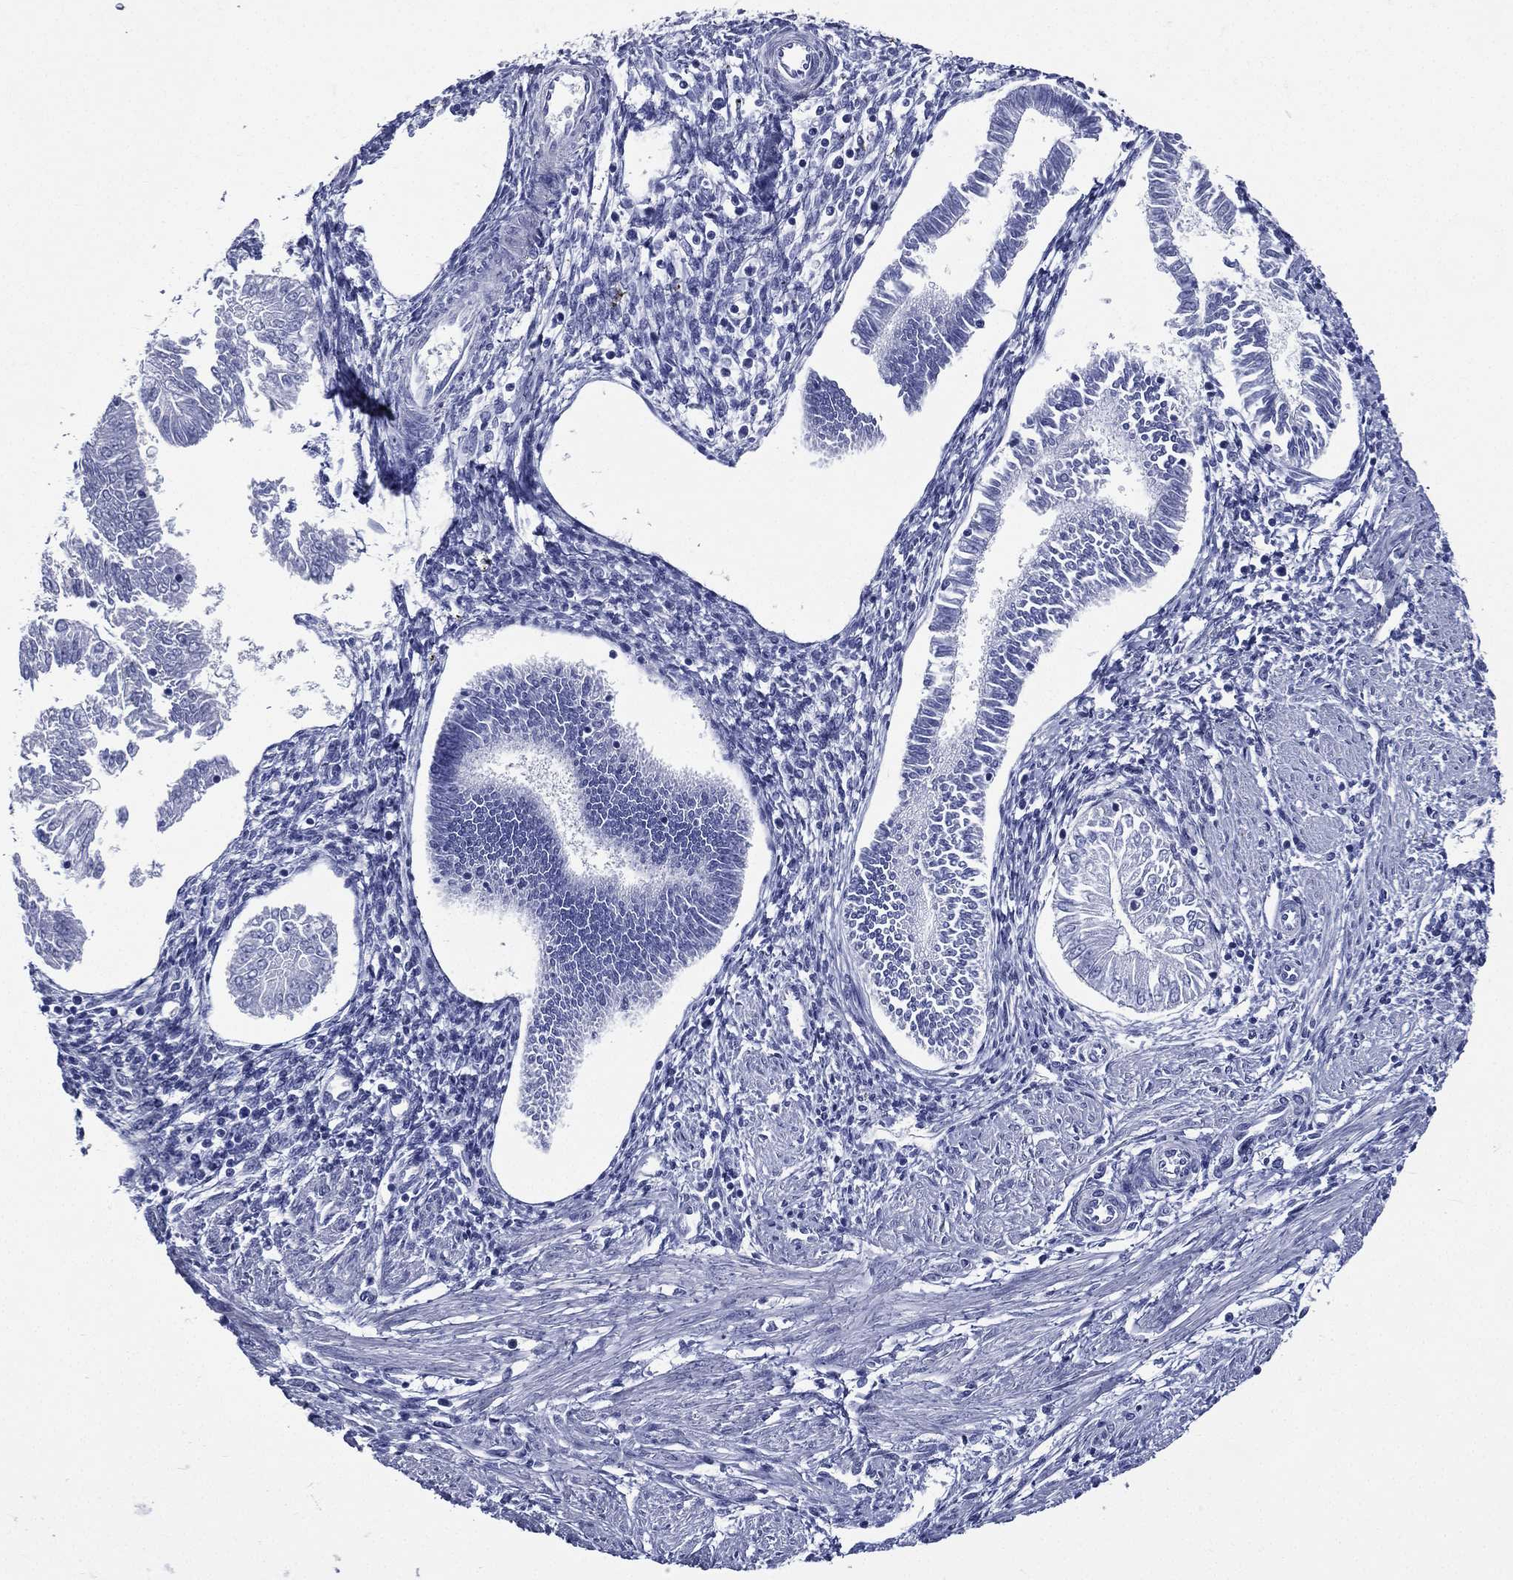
{"staining": {"intensity": "negative", "quantity": "none", "location": "none"}, "tissue": "endometrial cancer", "cell_type": "Tumor cells", "image_type": "cancer", "snomed": [{"axis": "morphology", "description": "Adenocarcinoma, NOS"}, {"axis": "topography", "description": "Endometrium"}], "caption": "This photomicrograph is of endometrial cancer stained with immunohistochemistry to label a protein in brown with the nuclei are counter-stained blue. There is no expression in tumor cells. (Brightfield microscopy of DAB (3,3'-diaminobenzidine) immunohistochemistry (IHC) at high magnification).", "gene": "DPYS", "patient": {"sex": "female", "age": 53}}